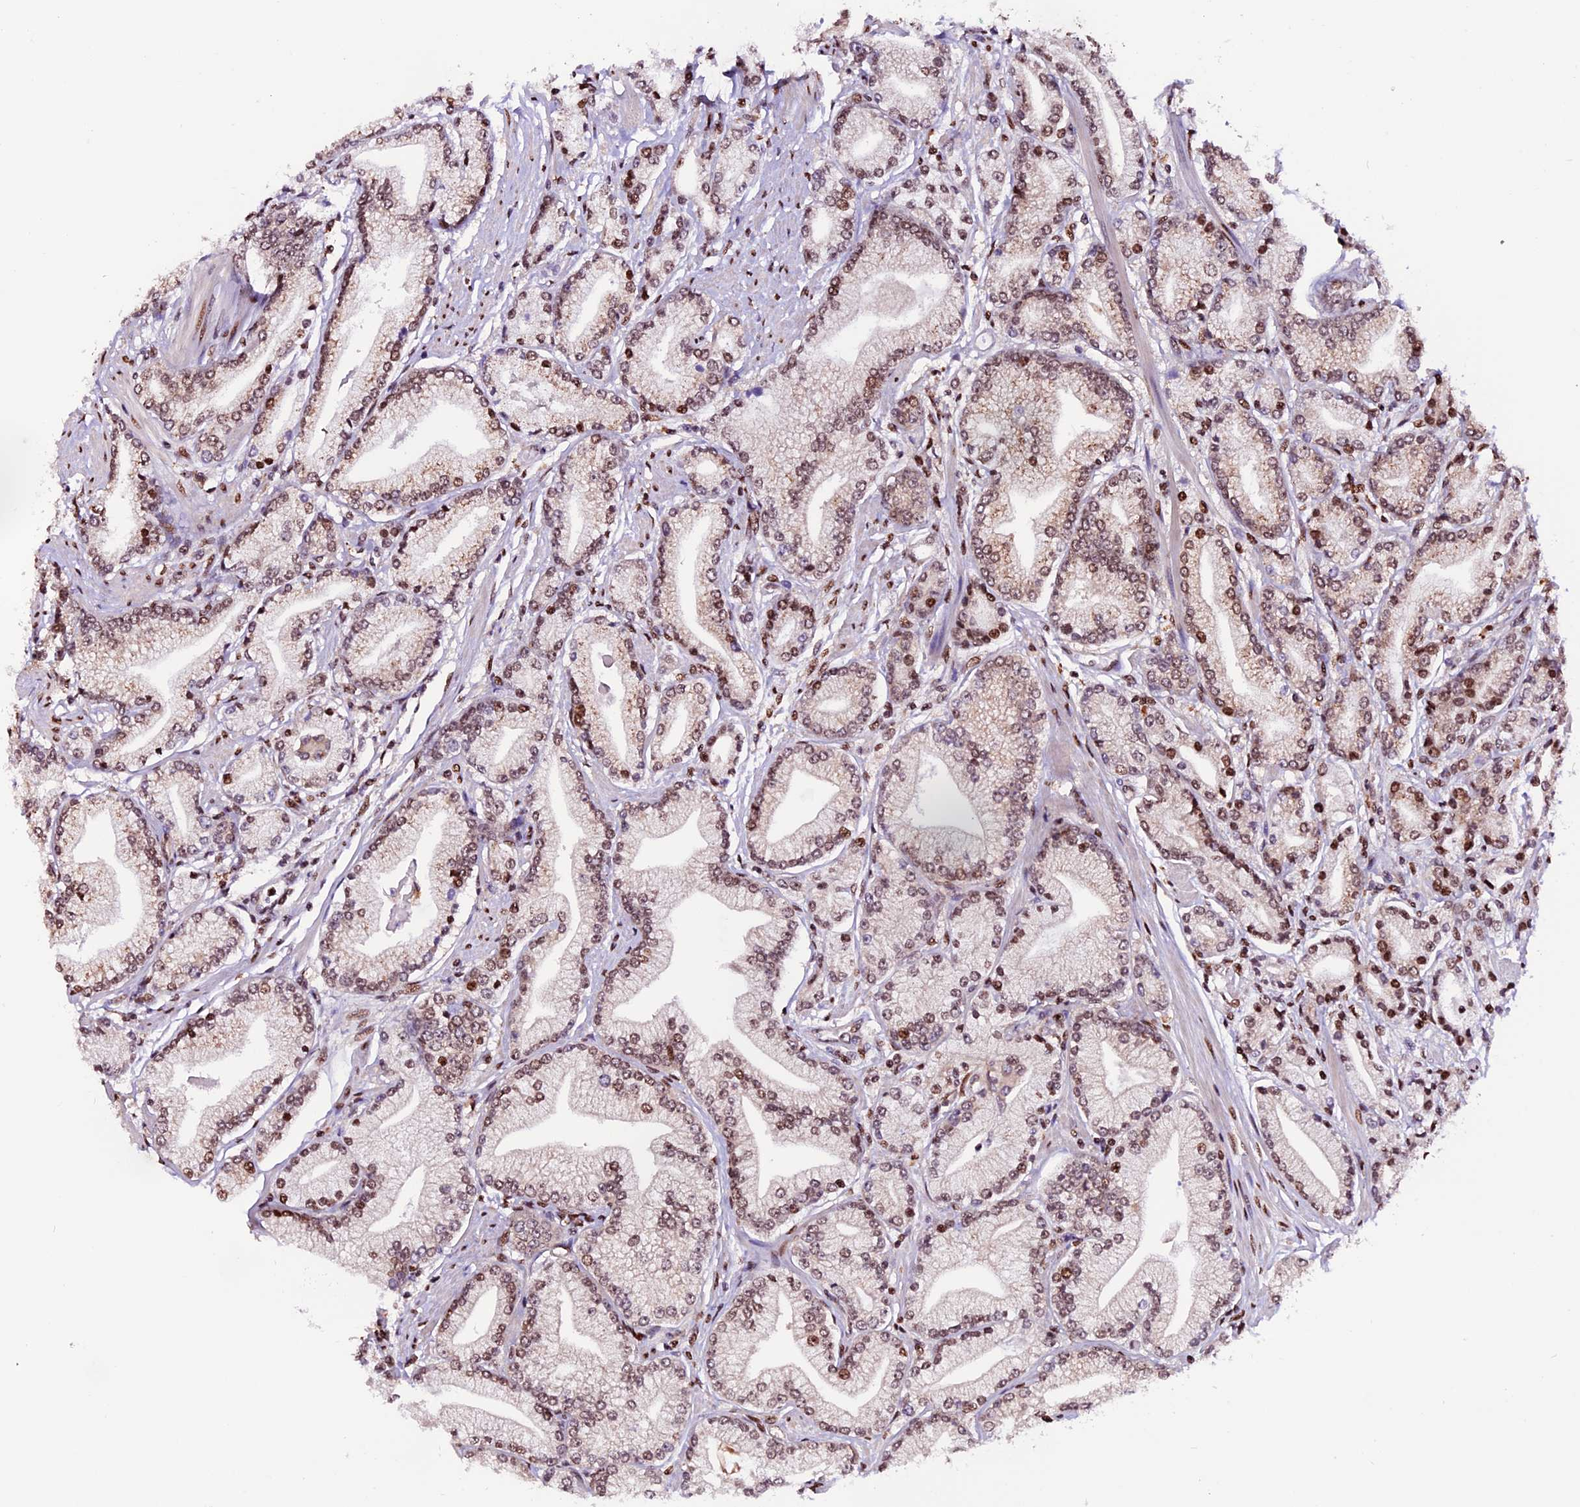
{"staining": {"intensity": "moderate", "quantity": ">75%", "location": "nuclear"}, "tissue": "prostate cancer", "cell_type": "Tumor cells", "image_type": "cancer", "snomed": [{"axis": "morphology", "description": "Adenocarcinoma, High grade"}, {"axis": "topography", "description": "Prostate"}], "caption": "Prostate adenocarcinoma (high-grade) tissue demonstrates moderate nuclear staining in approximately >75% of tumor cells, visualized by immunohistochemistry. (Stains: DAB (3,3'-diaminobenzidine) in brown, nuclei in blue, Microscopy: brightfield microscopy at high magnification).", "gene": "RINL", "patient": {"sex": "male", "age": 67}}